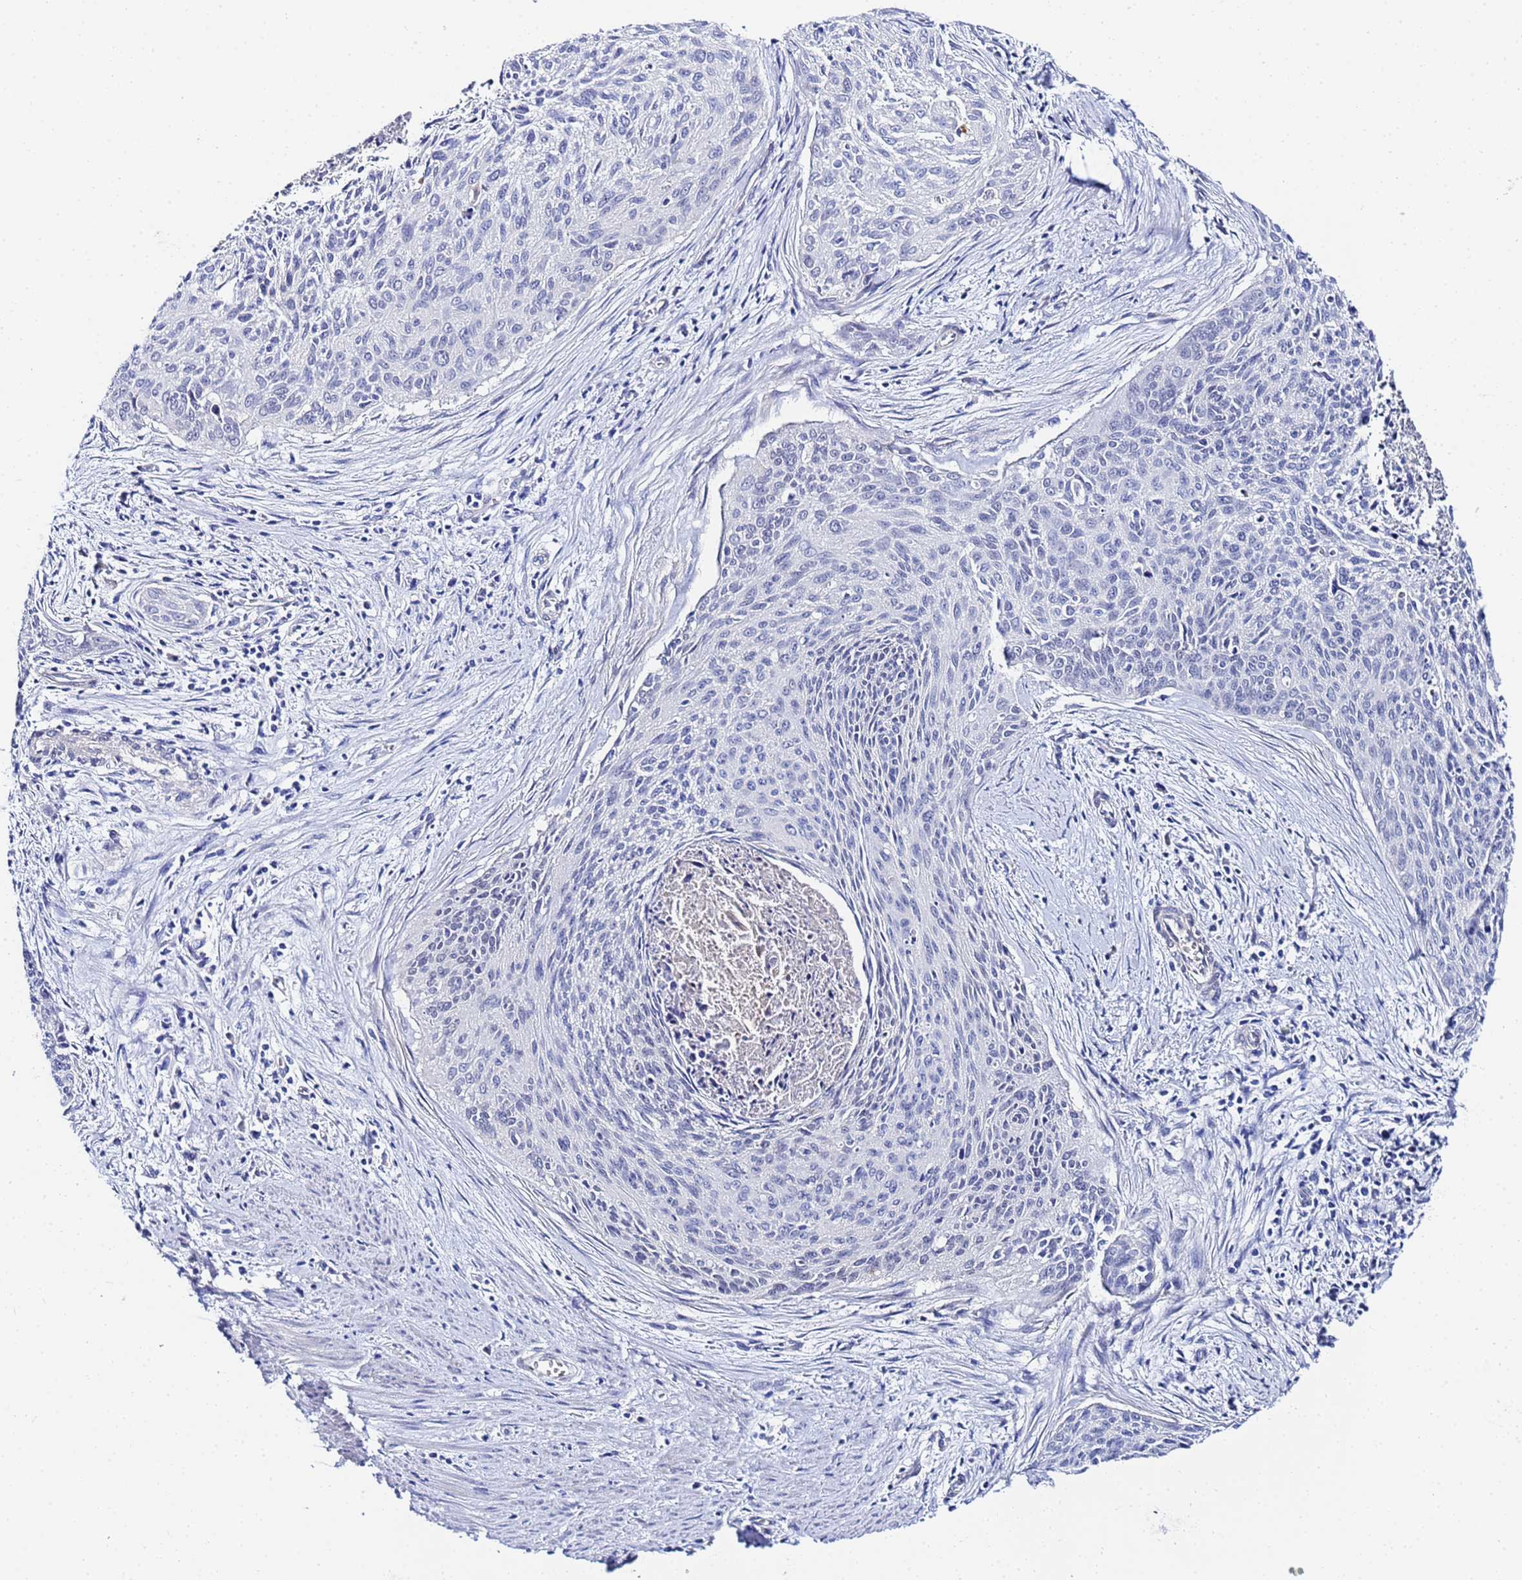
{"staining": {"intensity": "negative", "quantity": "none", "location": "none"}, "tissue": "cervical cancer", "cell_type": "Tumor cells", "image_type": "cancer", "snomed": [{"axis": "morphology", "description": "Squamous cell carcinoma, NOS"}, {"axis": "topography", "description": "Cervix"}], "caption": "This image is of cervical cancer stained with IHC to label a protein in brown with the nuclei are counter-stained blue. There is no positivity in tumor cells.", "gene": "ZNF26", "patient": {"sex": "female", "age": 55}}